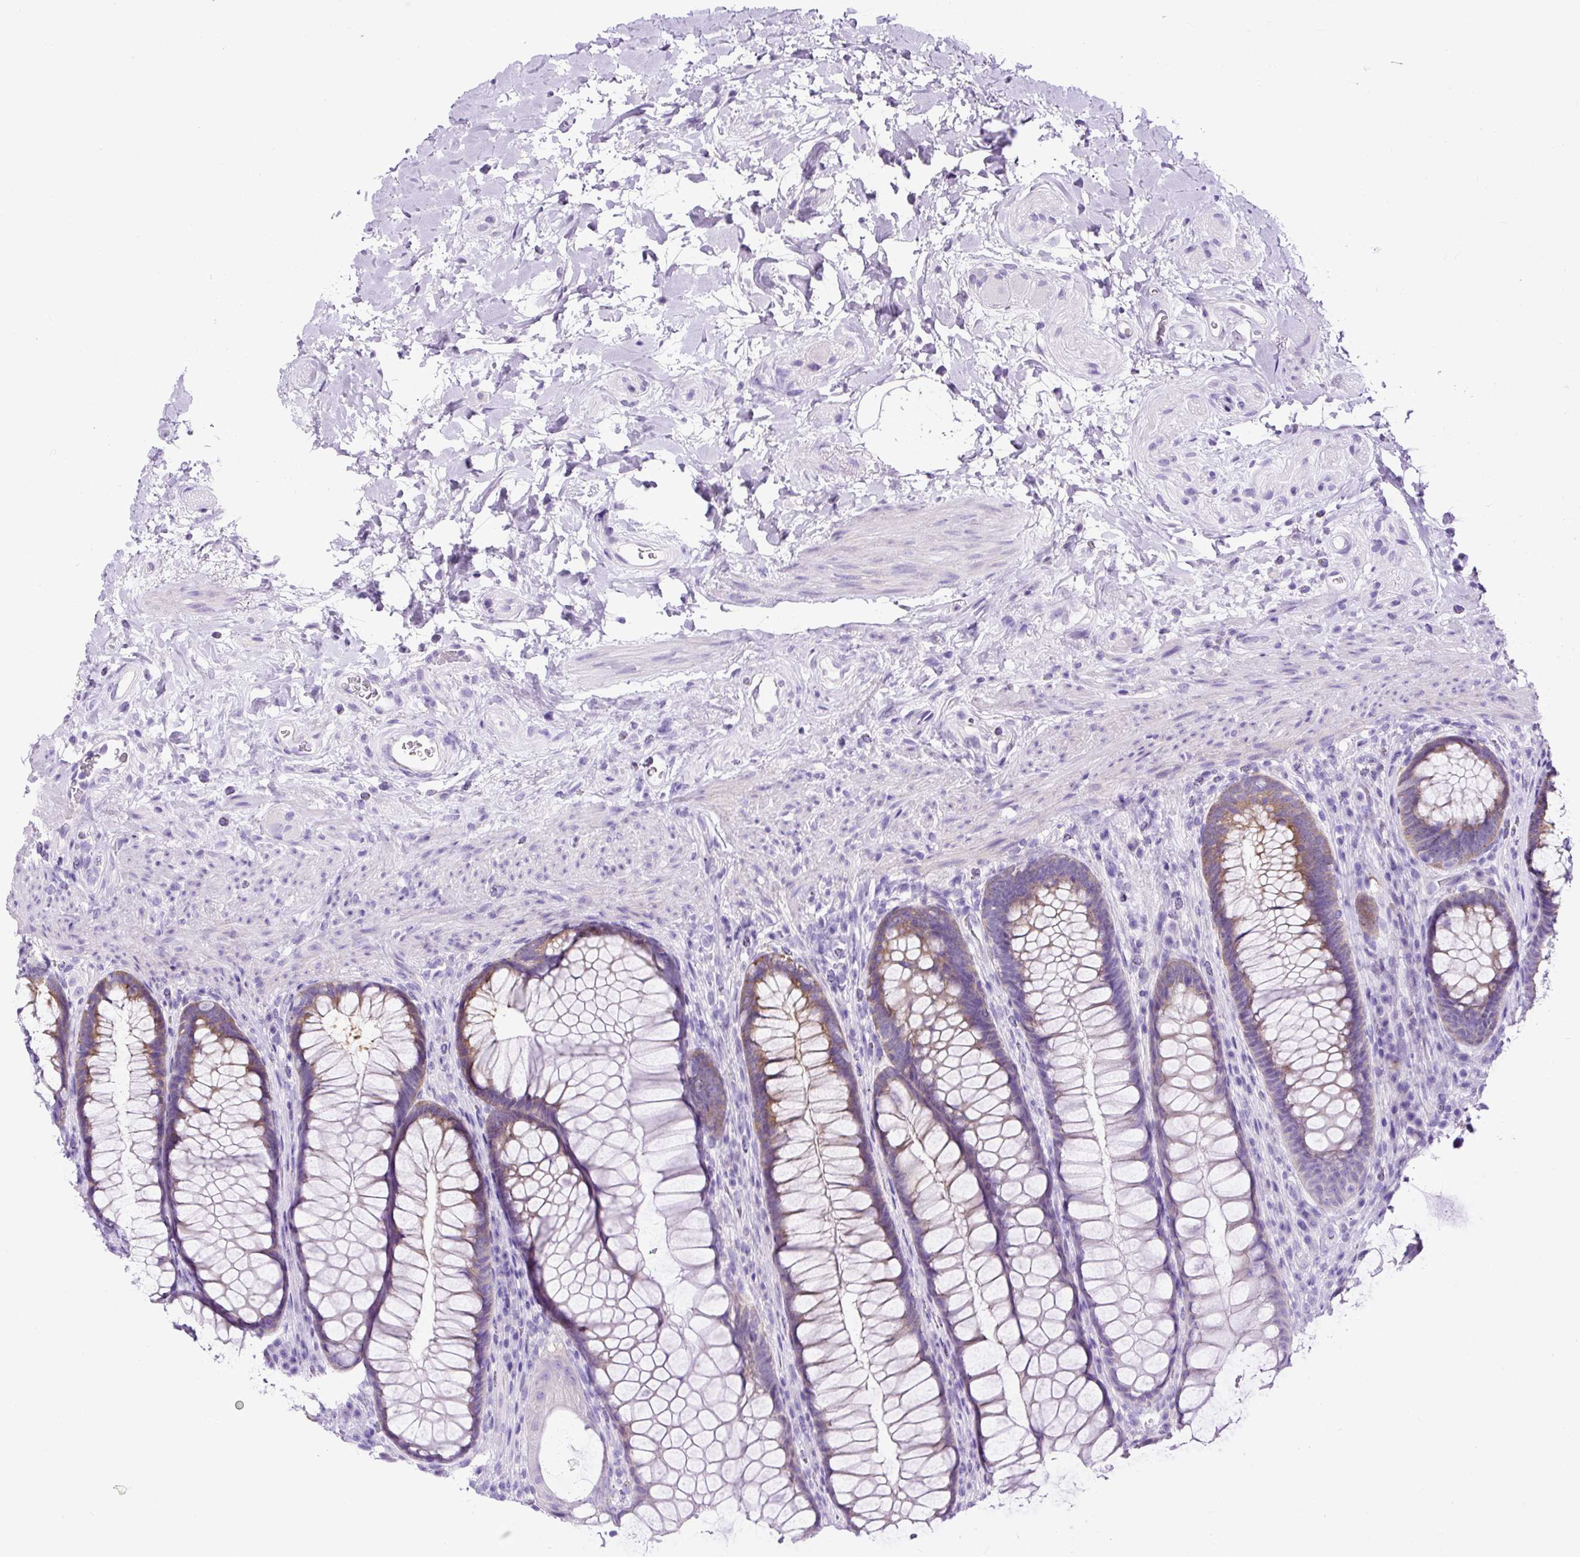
{"staining": {"intensity": "moderate", "quantity": "25%-75%", "location": "cytoplasmic/membranous"}, "tissue": "rectum", "cell_type": "Glandular cells", "image_type": "normal", "snomed": [{"axis": "morphology", "description": "Normal tissue, NOS"}, {"axis": "topography", "description": "Rectum"}], "caption": "Protein staining of benign rectum displays moderate cytoplasmic/membranous staining in about 25%-75% of glandular cells. (IHC, brightfield microscopy, high magnification).", "gene": "STOX2", "patient": {"sex": "male", "age": 53}}